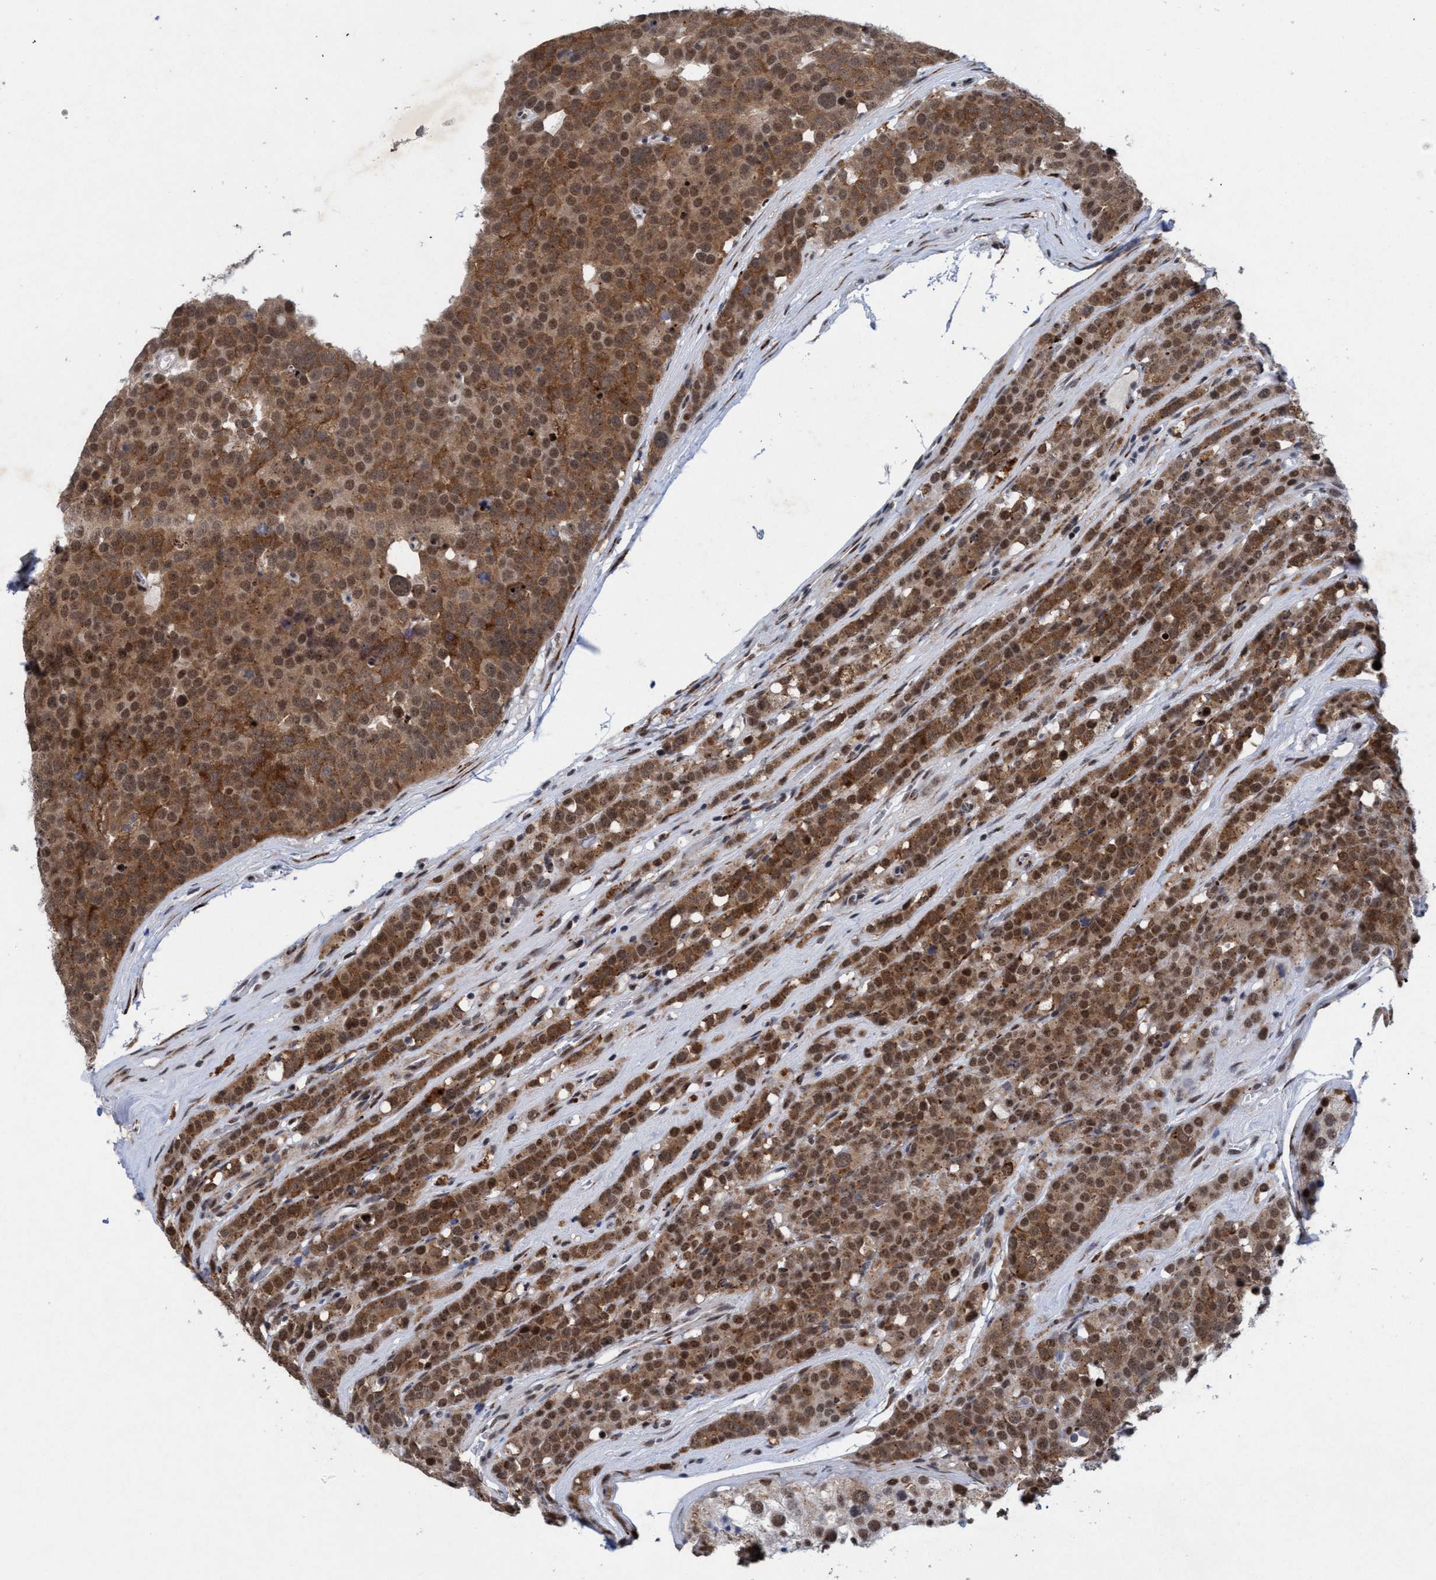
{"staining": {"intensity": "moderate", "quantity": ">75%", "location": "cytoplasmic/membranous,nuclear"}, "tissue": "testis cancer", "cell_type": "Tumor cells", "image_type": "cancer", "snomed": [{"axis": "morphology", "description": "Seminoma, NOS"}, {"axis": "topography", "description": "Testis"}], "caption": "Testis cancer stained for a protein displays moderate cytoplasmic/membranous and nuclear positivity in tumor cells.", "gene": "GLT6D1", "patient": {"sex": "male", "age": 71}}